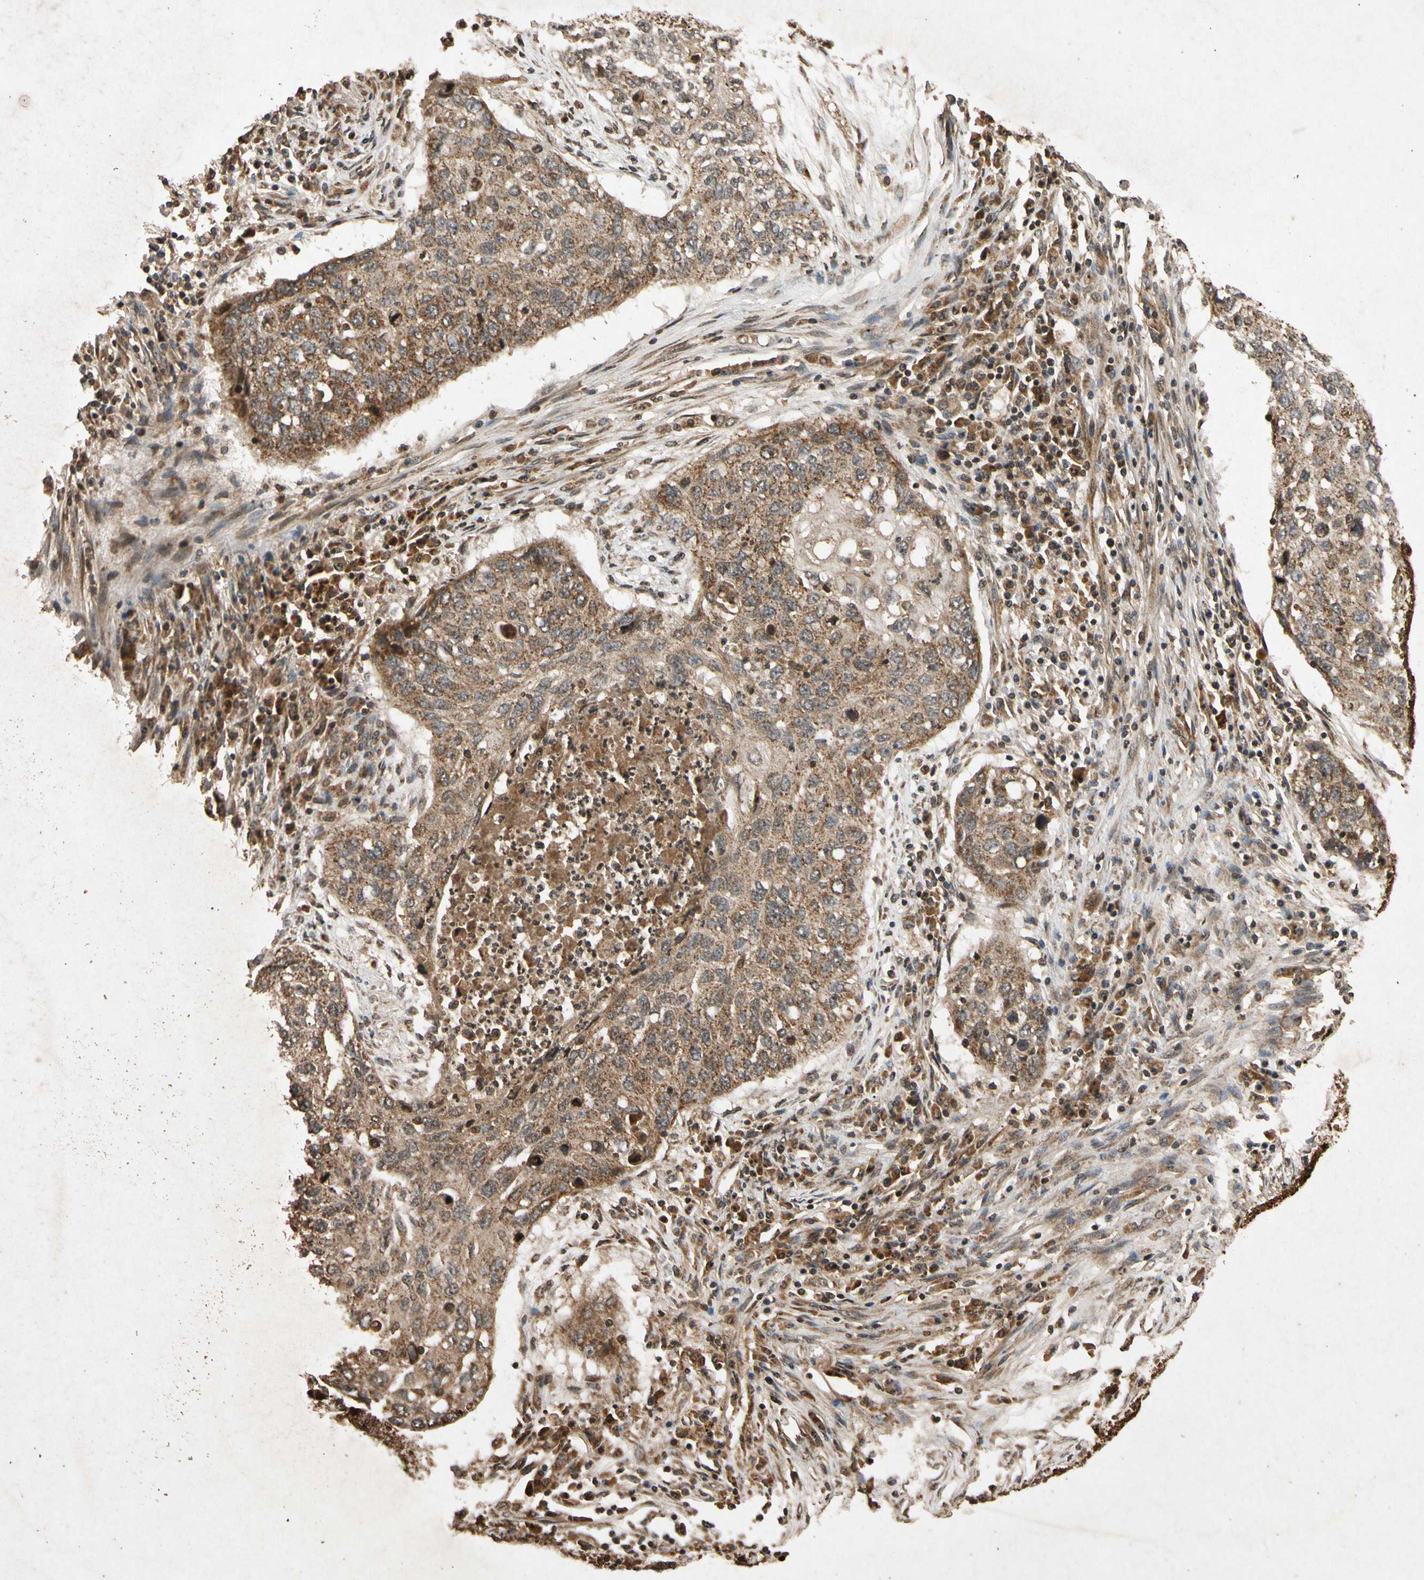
{"staining": {"intensity": "moderate", "quantity": ">75%", "location": "cytoplasmic/membranous"}, "tissue": "lung cancer", "cell_type": "Tumor cells", "image_type": "cancer", "snomed": [{"axis": "morphology", "description": "Squamous cell carcinoma, NOS"}, {"axis": "topography", "description": "Lung"}], "caption": "This is a histology image of immunohistochemistry staining of lung cancer (squamous cell carcinoma), which shows moderate staining in the cytoplasmic/membranous of tumor cells.", "gene": "TXN2", "patient": {"sex": "female", "age": 63}}